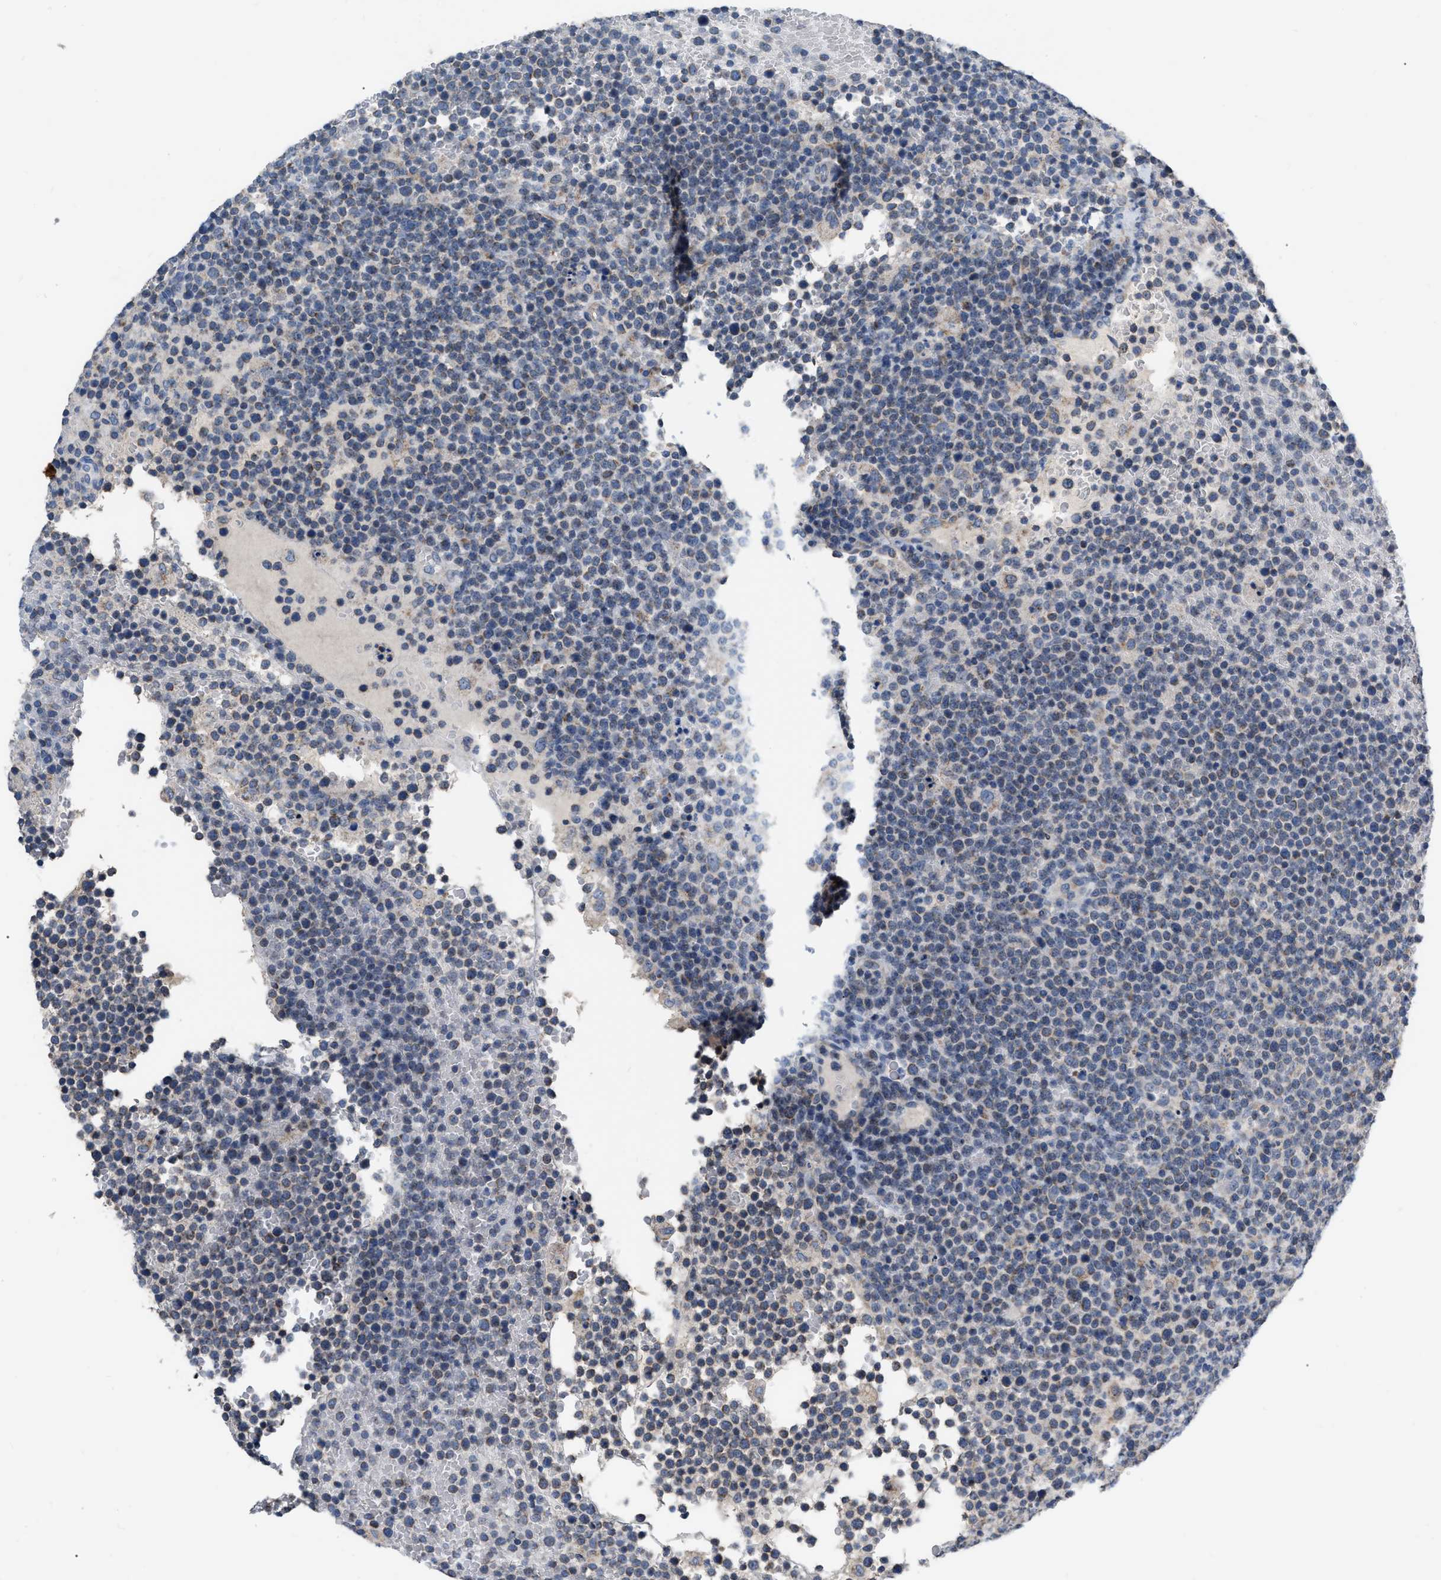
{"staining": {"intensity": "negative", "quantity": "none", "location": "none"}, "tissue": "lymphoma", "cell_type": "Tumor cells", "image_type": "cancer", "snomed": [{"axis": "morphology", "description": "Malignant lymphoma, non-Hodgkin's type, High grade"}, {"axis": "topography", "description": "Lymph node"}], "caption": "Human malignant lymphoma, non-Hodgkin's type (high-grade) stained for a protein using immunohistochemistry demonstrates no expression in tumor cells.", "gene": "DDX56", "patient": {"sex": "male", "age": 61}}